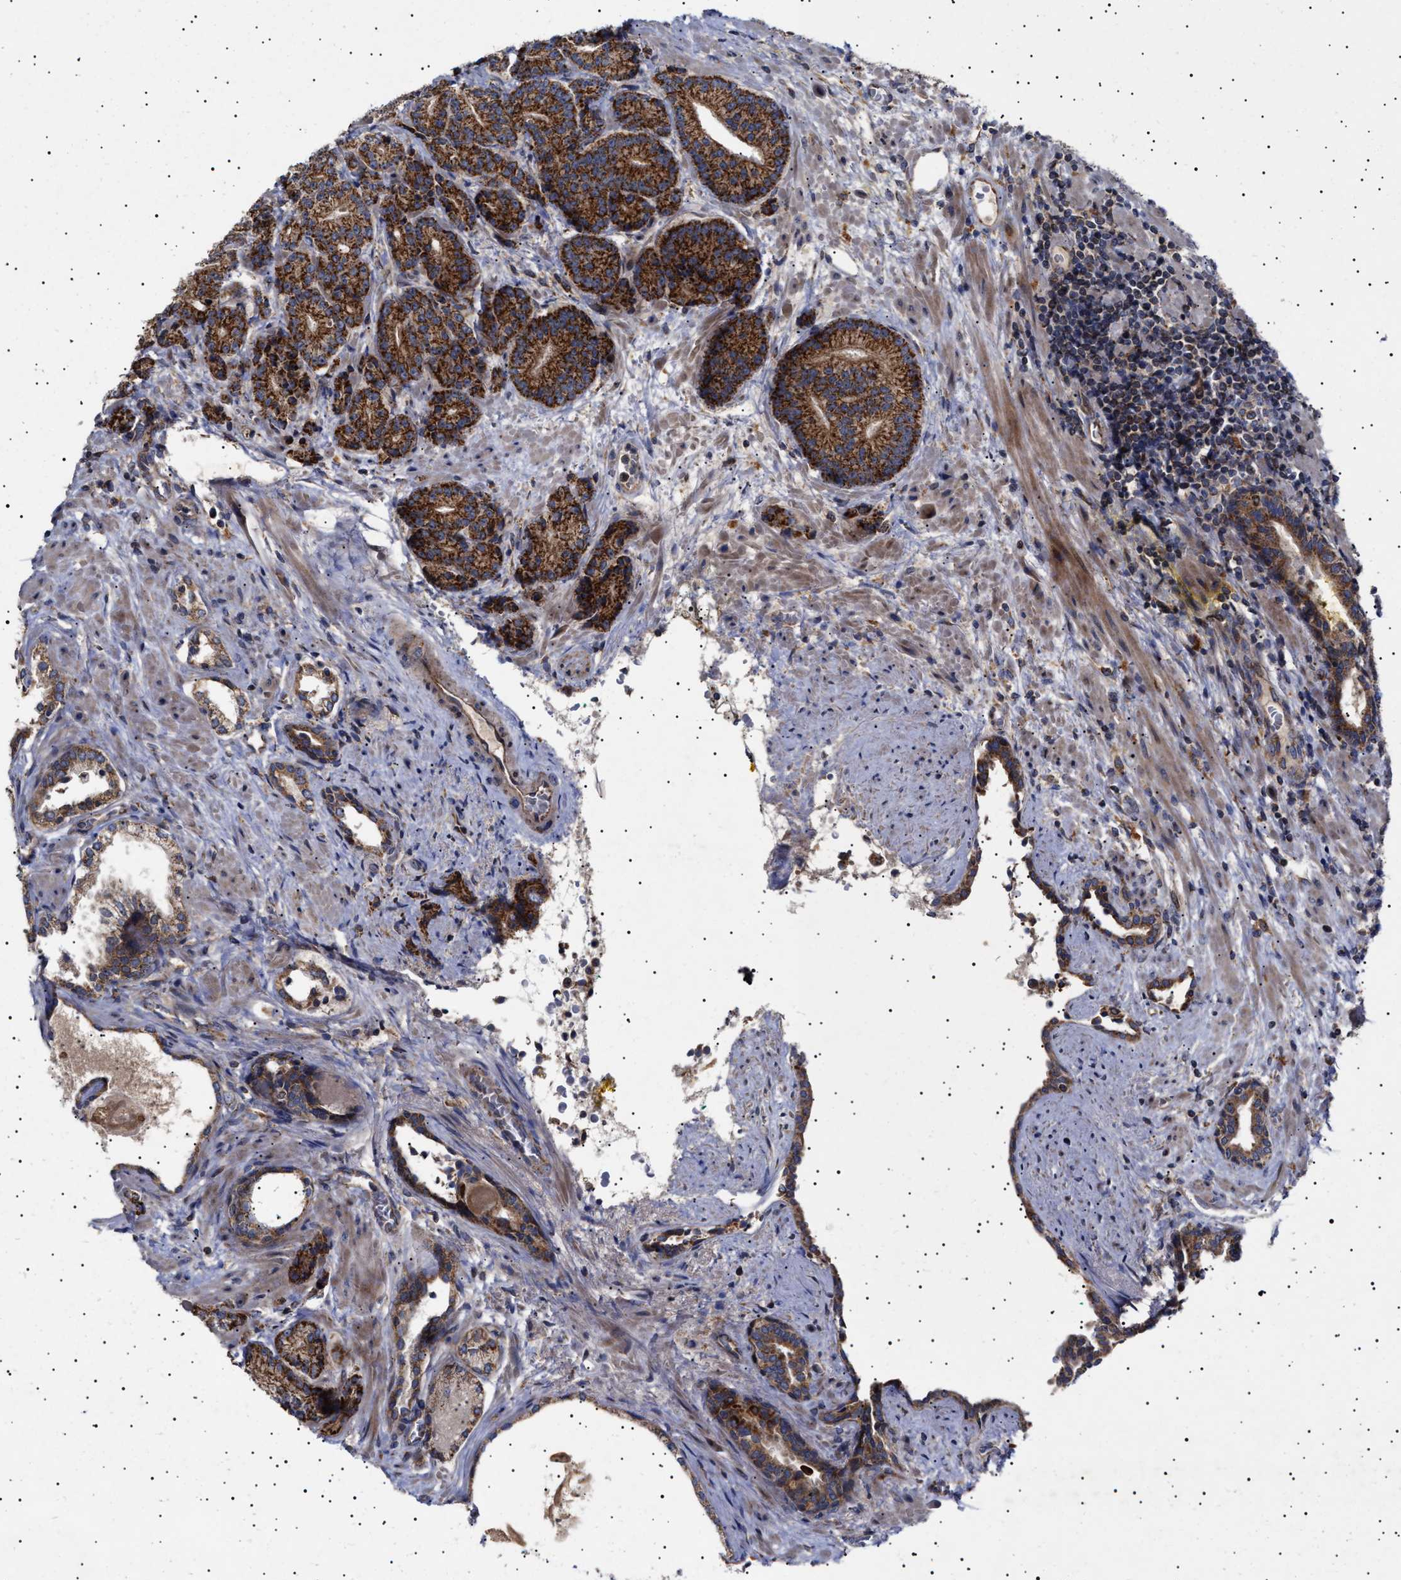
{"staining": {"intensity": "strong", "quantity": ">75%", "location": "cytoplasmic/membranous"}, "tissue": "prostate cancer", "cell_type": "Tumor cells", "image_type": "cancer", "snomed": [{"axis": "morphology", "description": "Adenocarcinoma, High grade"}, {"axis": "topography", "description": "Prostate"}], "caption": "Immunohistochemistry histopathology image of prostate cancer (high-grade adenocarcinoma) stained for a protein (brown), which reveals high levels of strong cytoplasmic/membranous positivity in about >75% of tumor cells.", "gene": "MRPL10", "patient": {"sex": "male", "age": 61}}